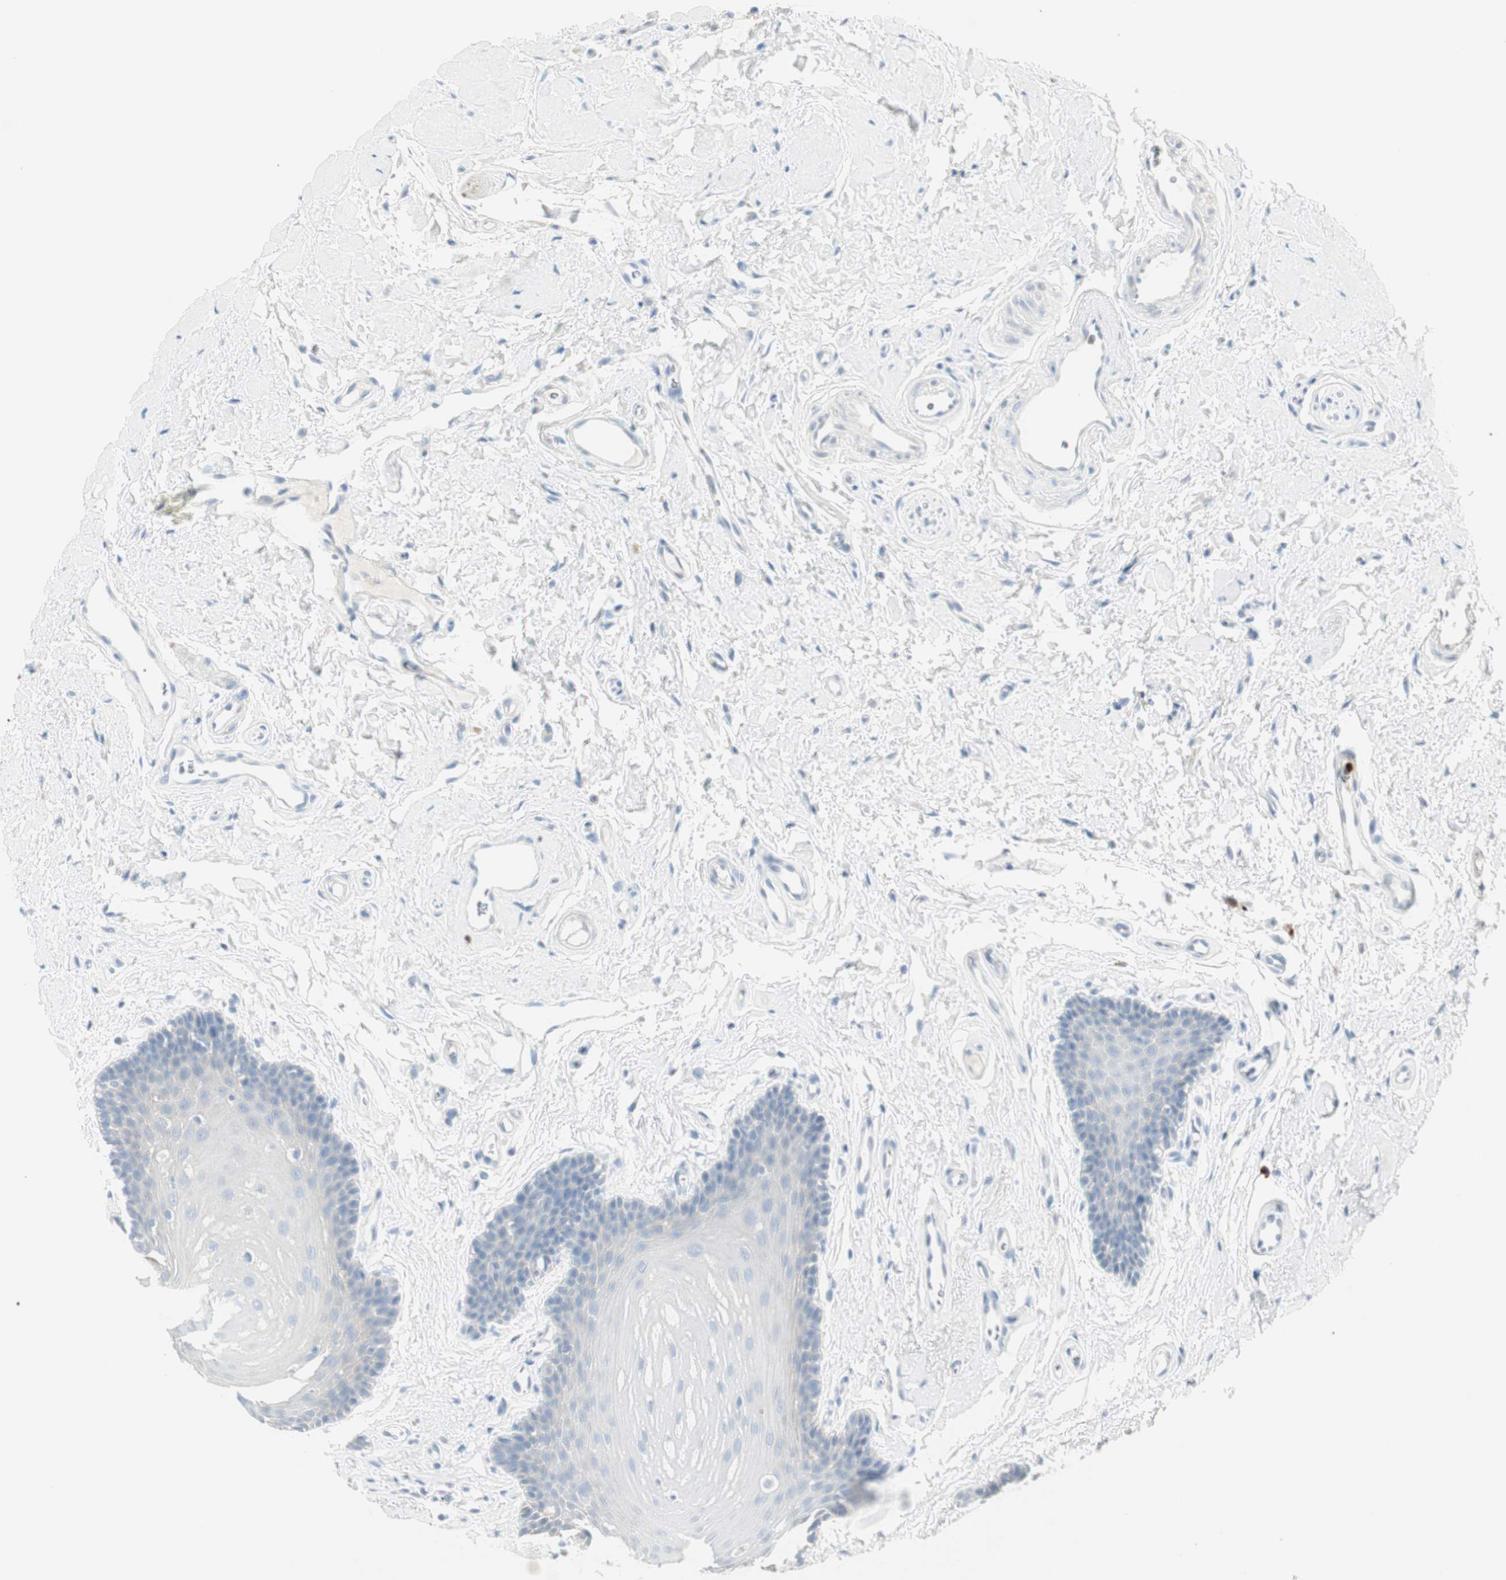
{"staining": {"intensity": "negative", "quantity": "none", "location": "none"}, "tissue": "oral mucosa", "cell_type": "Squamous epithelial cells", "image_type": "normal", "snomed": [{"axis": "morphology", "description": "Normal tissue, NOS"}, {"axis": "topography", "description": "Oral tissue"}], "caption": "Human oral mucosa stained for a protein using IHC reveals no staining in squamous epithelial cells.", "gene": "PRTN3", "patient": {"sex": "male", "age": 62}}